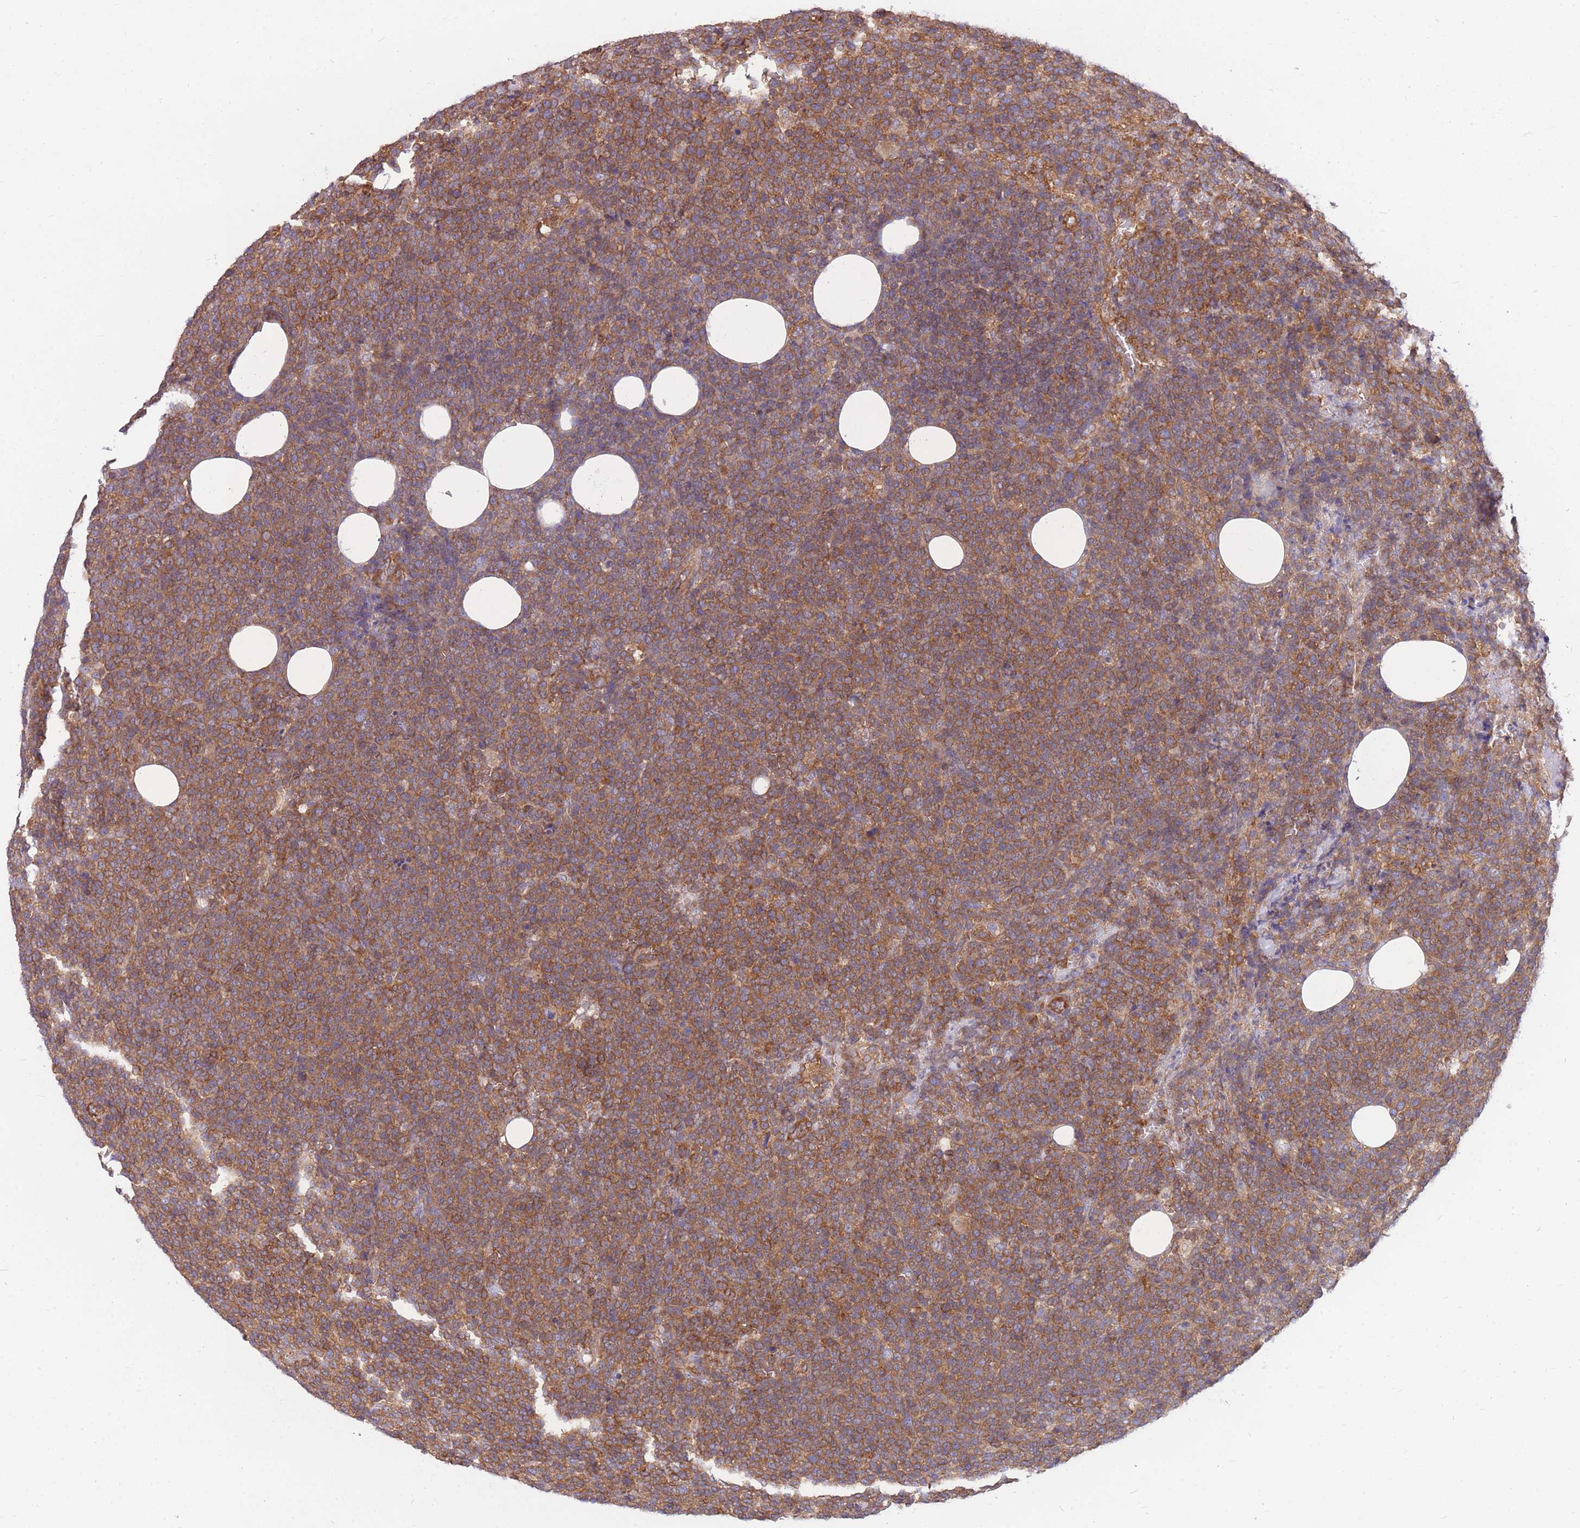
{"staining": {"intensity": "moderate", "quantity": ">75%", "location": "cytoplasmic/membranous"}, "tissue": "lymphoma", "cell_type": "Tumor cells", "image_type": "cancer", "snomed": [{"axis": "morphology", "description": "Malignant lymphoma, non-Hodgkin's type, High grade"}, {"axis": "topography", "description": "Lymph node"}], "caption": "Malignant lymphoma, non-Hodgkin's type (high-grade) stained for a protein exhibits moderate cytoplasmic/membranous positivity in tumor cells.", "gene": "GGA1", "patient": {"sex": "male", "age": 61}}